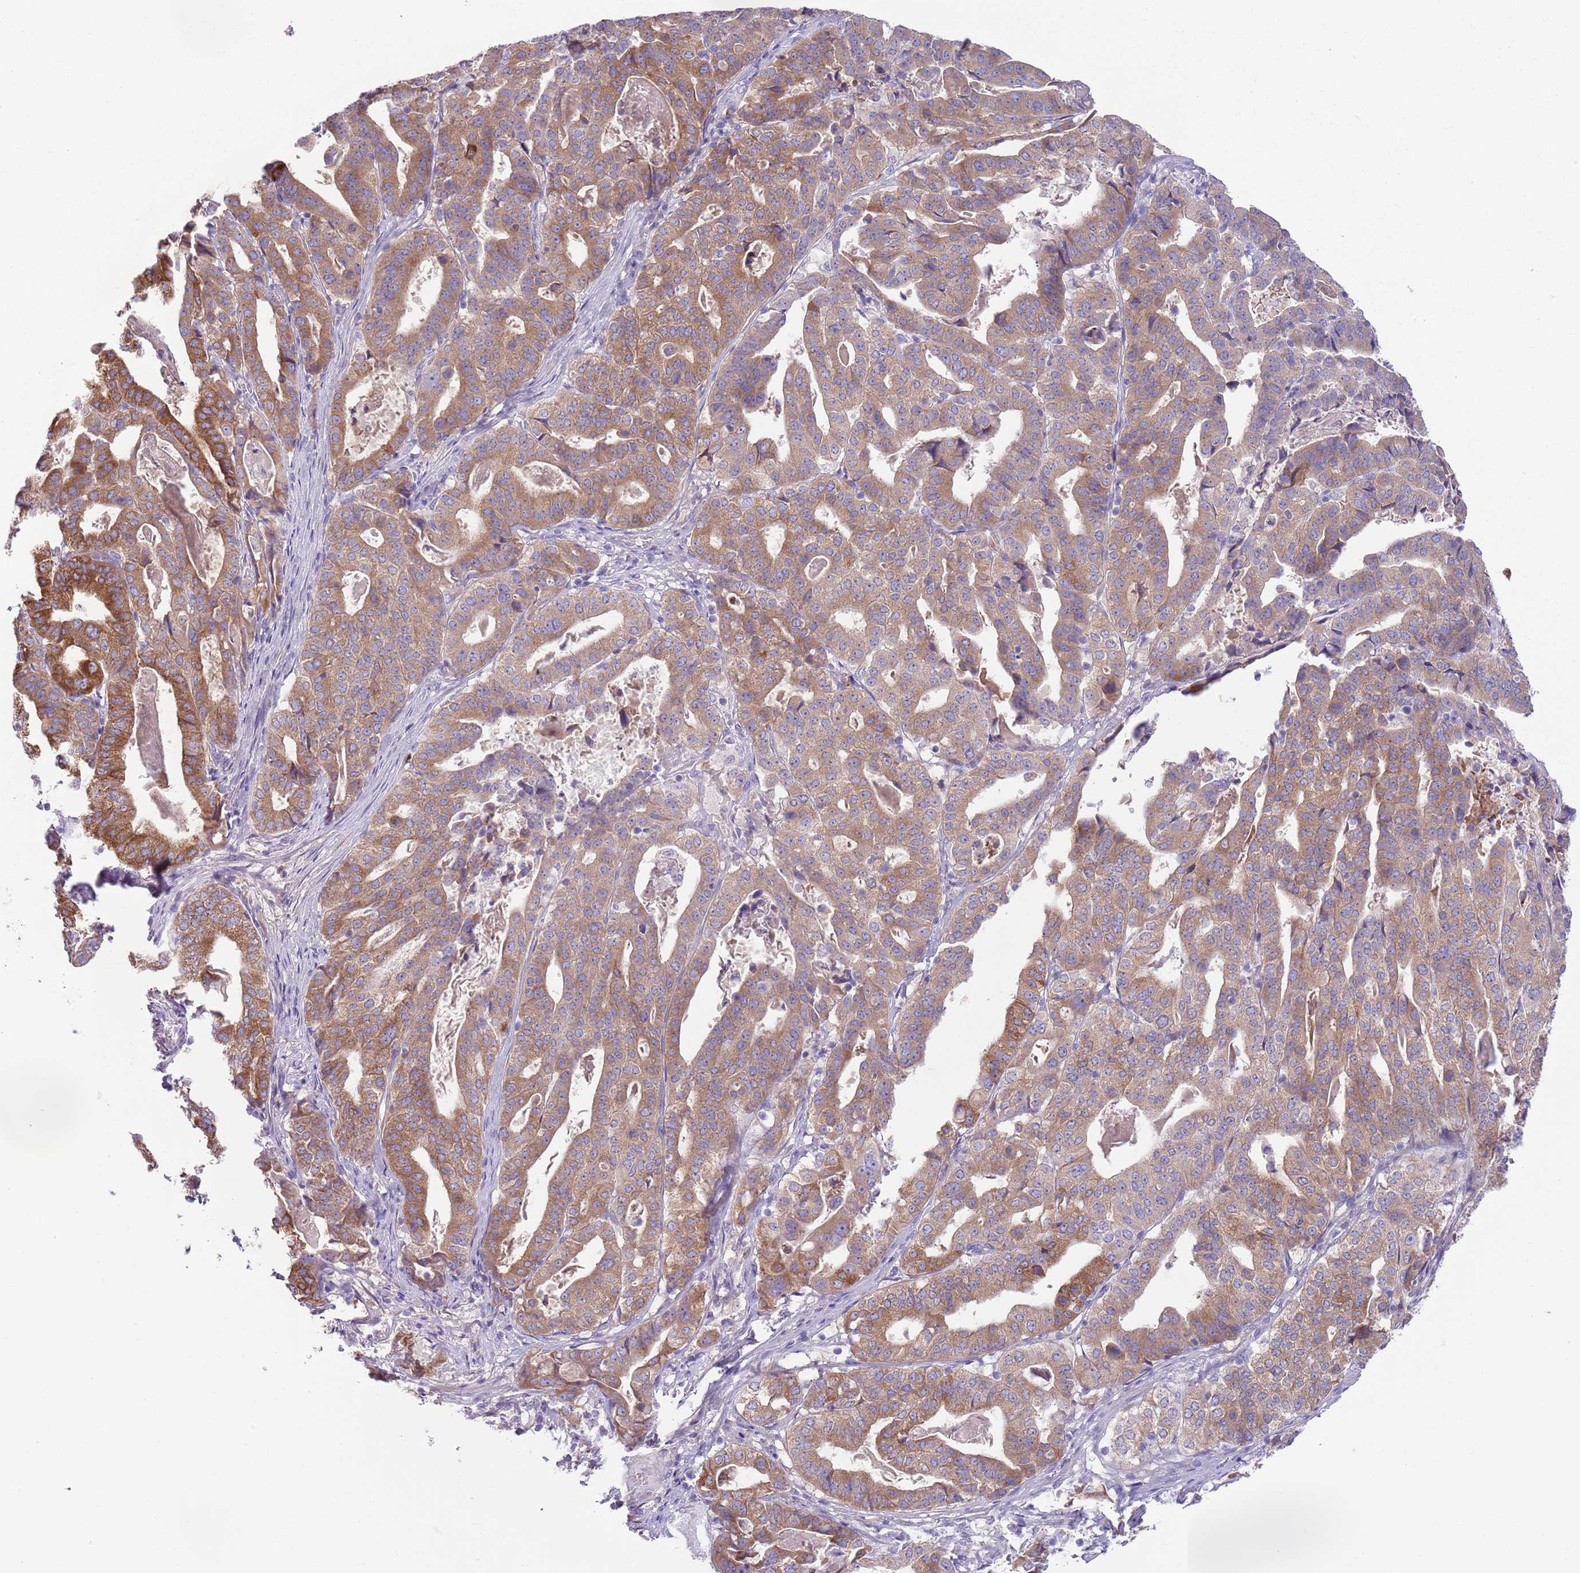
{"staining": {"intensity": "moderate", "quantity": "25%-75%", "location": "cytoplasmic/membranous"}, "tissue": "stomach cancer", "cell_type": "Tumor cells", "image_type": "cancer", "snomed": [{"axis": "morphology", "description": "Adenocarcinoma, NOS"}, {"axis": "topography", "description": "Stomach"}], "caption": "Adenocarcinoma (stomach) was stained to show a protein in brown. There is medium levels of moderate cytoplasmic/membranous staining in about 25%-75% of tumor cells.", "gene": "CFH", "patient": {"sex": "male", "age": 48}}